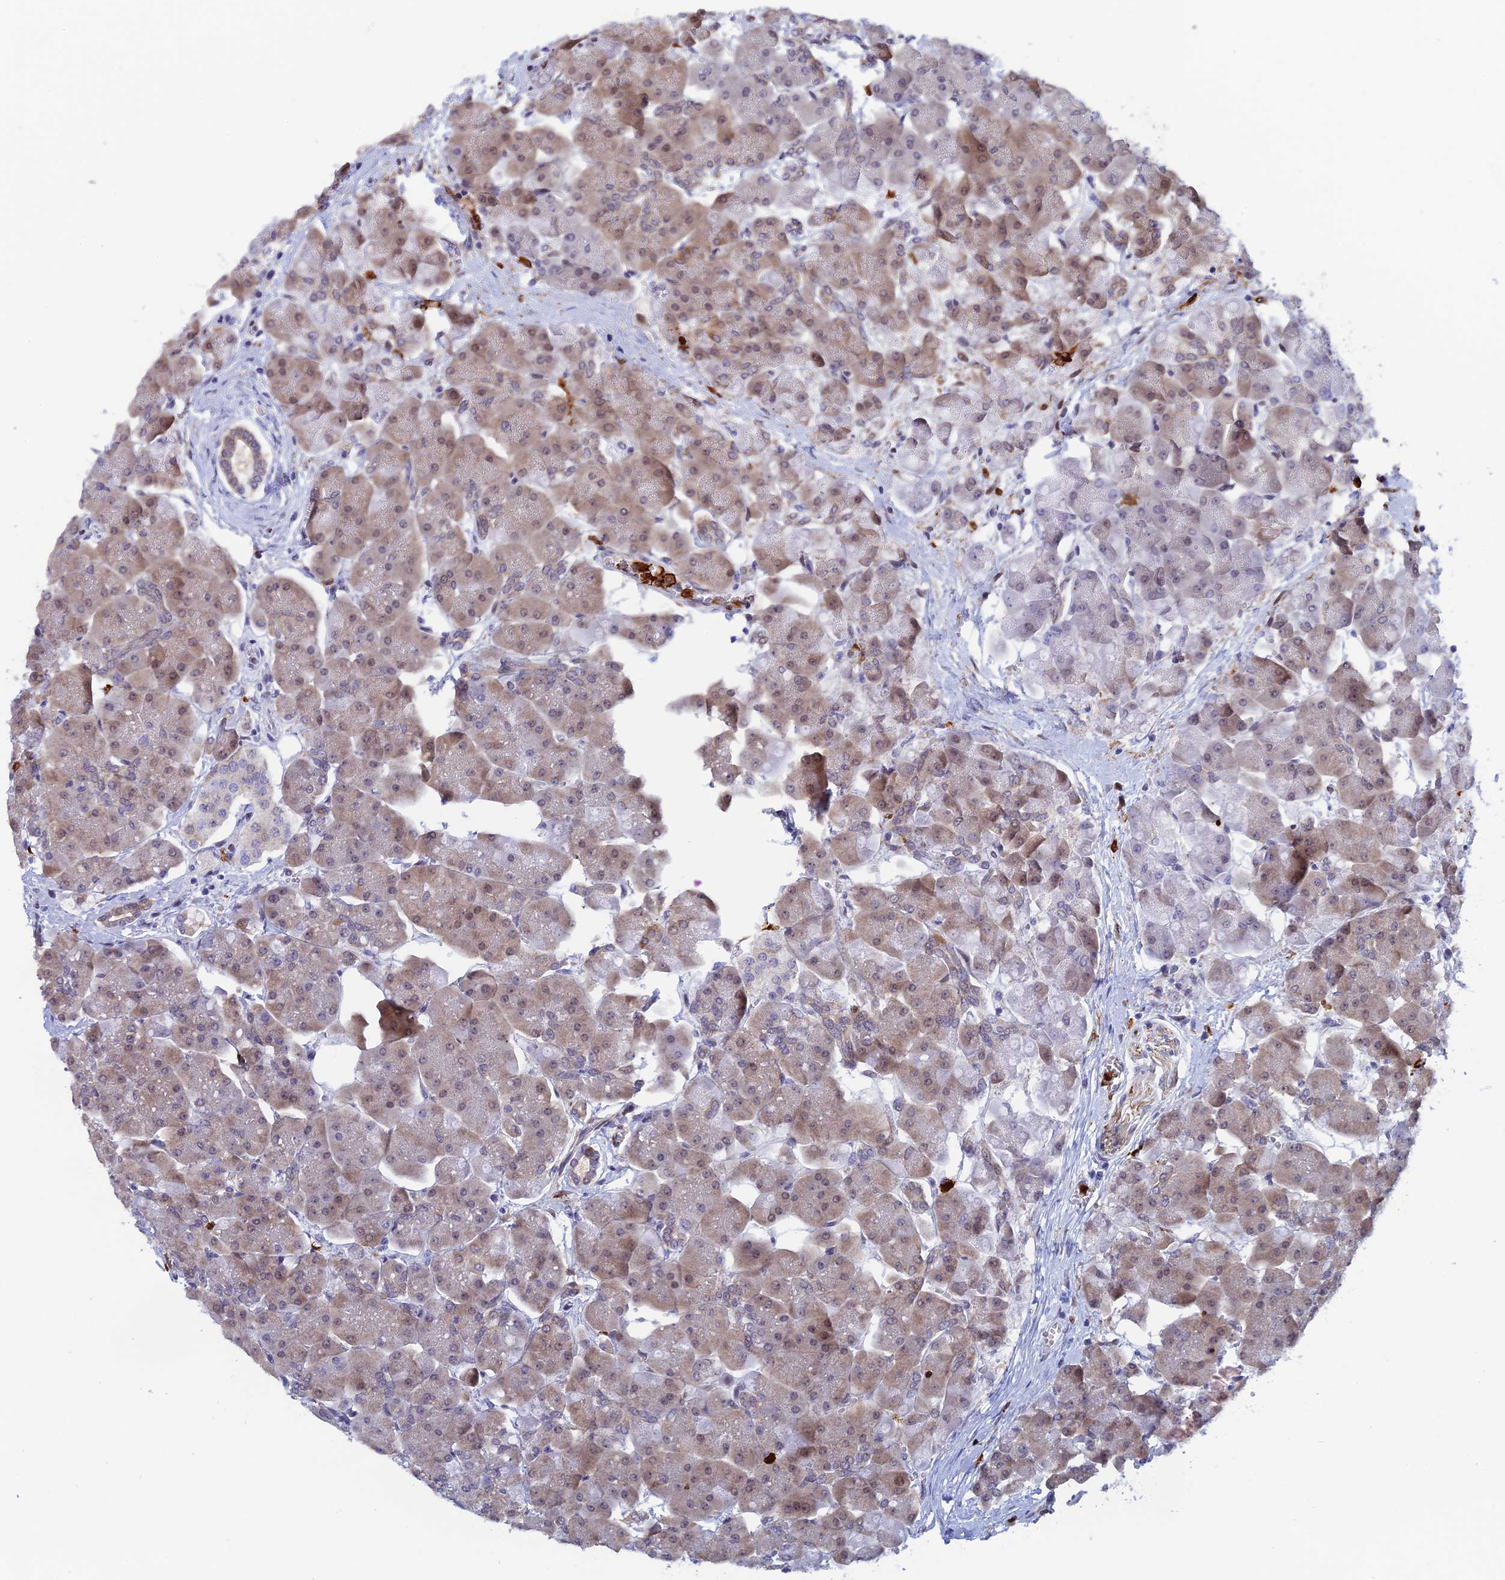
{"staining": {"intensity": "weak", "quantity": "25%-75%", "location": "cytoplasmic/membranous,nuclear"}, "tissue": "pancreas", "cell_type": "Exocrine glandular cells", "image_type": "normal", "snomed": [{"axis": "morphology", "description": "Normal tissue, NOS"}, {"axis": "topography", "description": "Pancreas"}], "caption": "Brown immunohistochemical staining in normal pancreas exhibits weak cytoplasmic/membranous,nuclear expression in approximately 25%-75% of exocrine glandular cells.", "gene": "SLC26A1", "patient": {"sex": "male", "age": 66}}